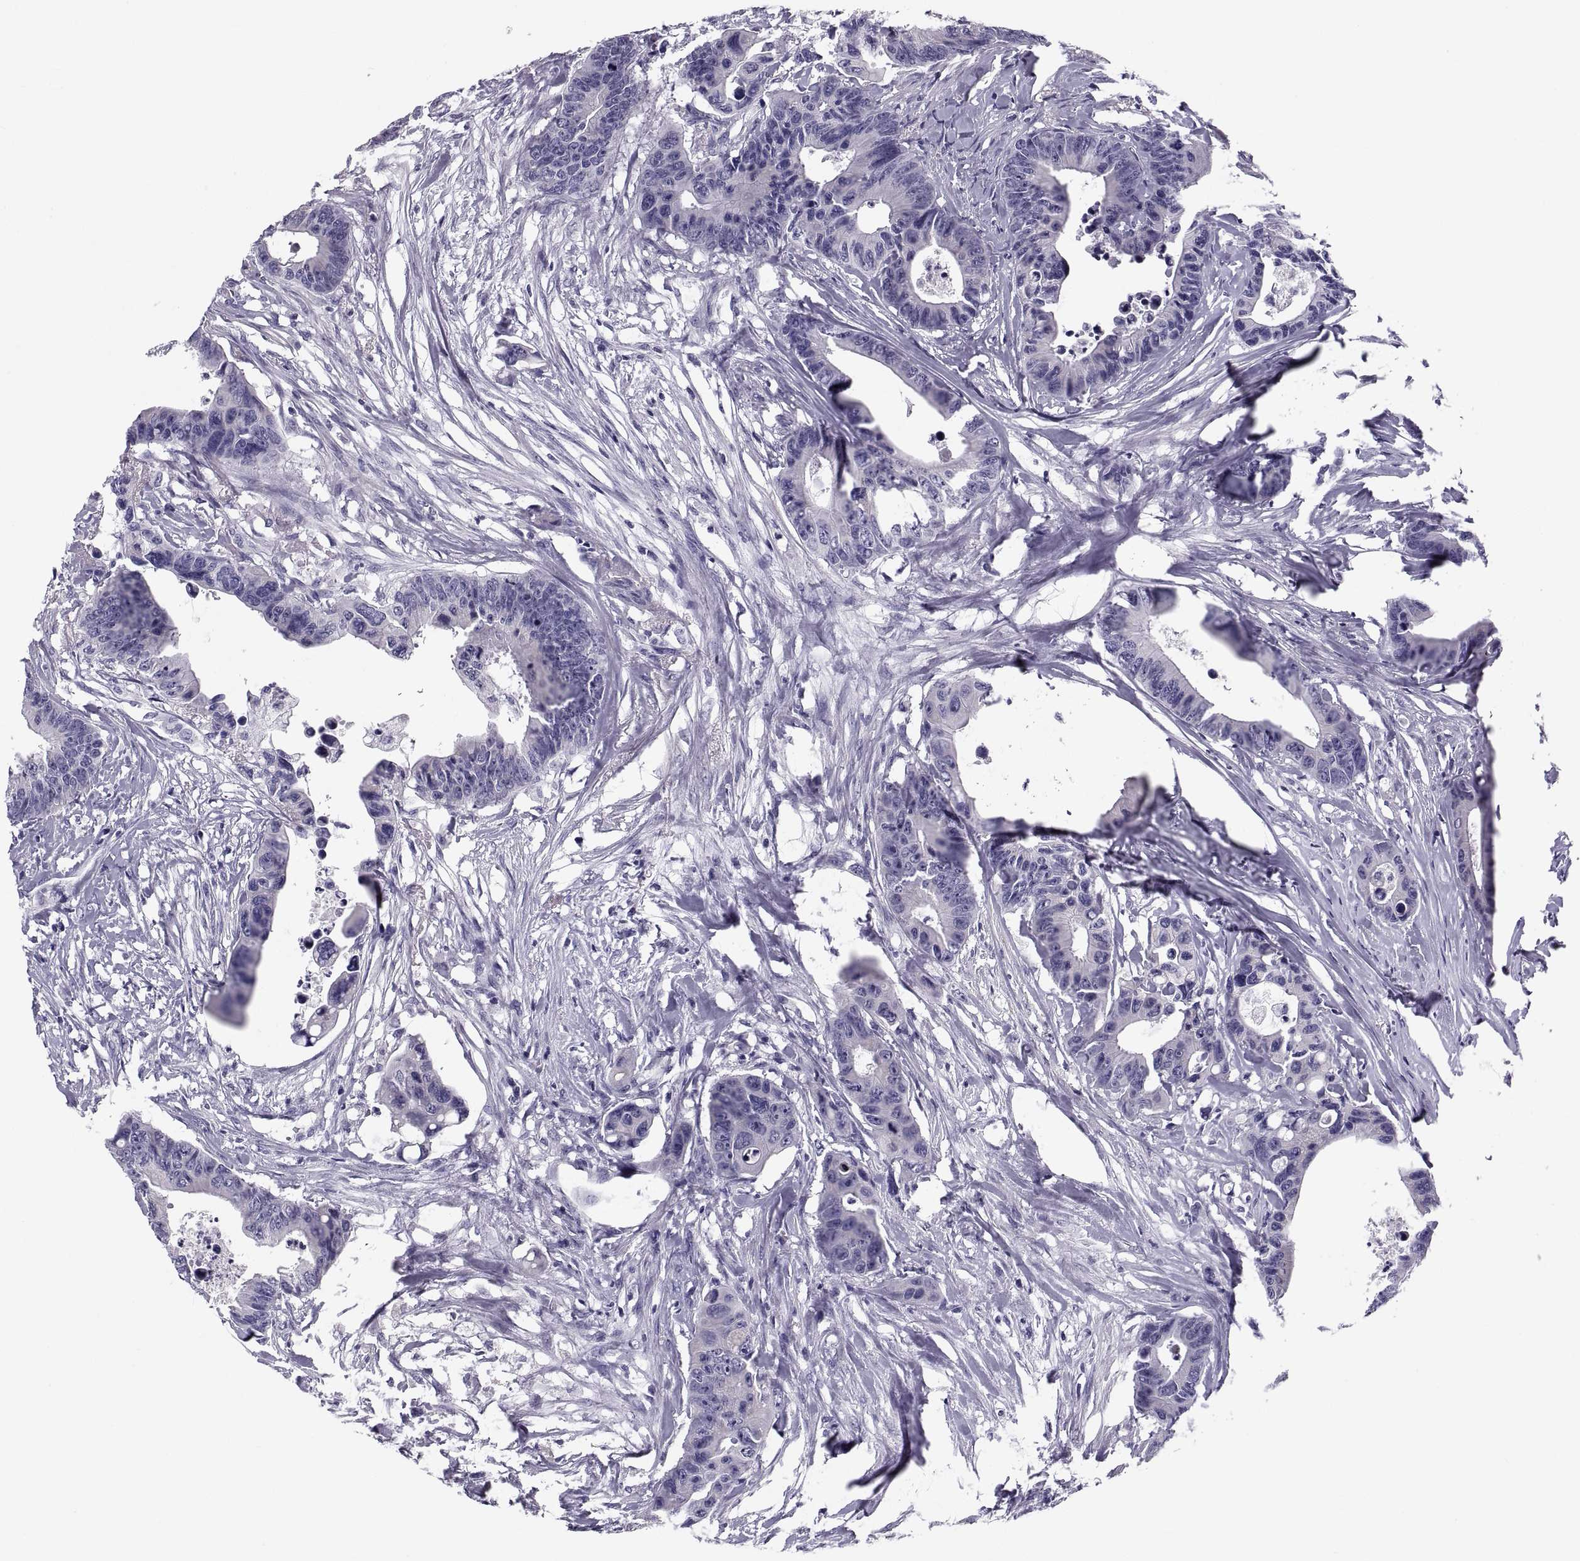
{"staining": {"intensity": "negative", "quantity": "none", "location": "none"}, "tissue": "colorectal cancer", "cell_type": "Tumor cells", "image_type": "cancer", "snomed": [{"axis": "morphology", "description": "Adenocarcinoma, NOS"}, {"axis": "topography", "description": "Colon"}], "caption": "Immunohistochemistry photomicrograph of neoplastic tissue: human colorectal cancer (adenocarcinoma) stained with DAB (3,3'-diaminobenzidine) reveals no significant protein staining in tumor cells. (DAB (3,3'-diaminobenzidine) immunohistochemistry (IHC) with hematoxylin counter stain).", "gene": "PDZRN4", "patient": {"sex": "female", "age": 87}}